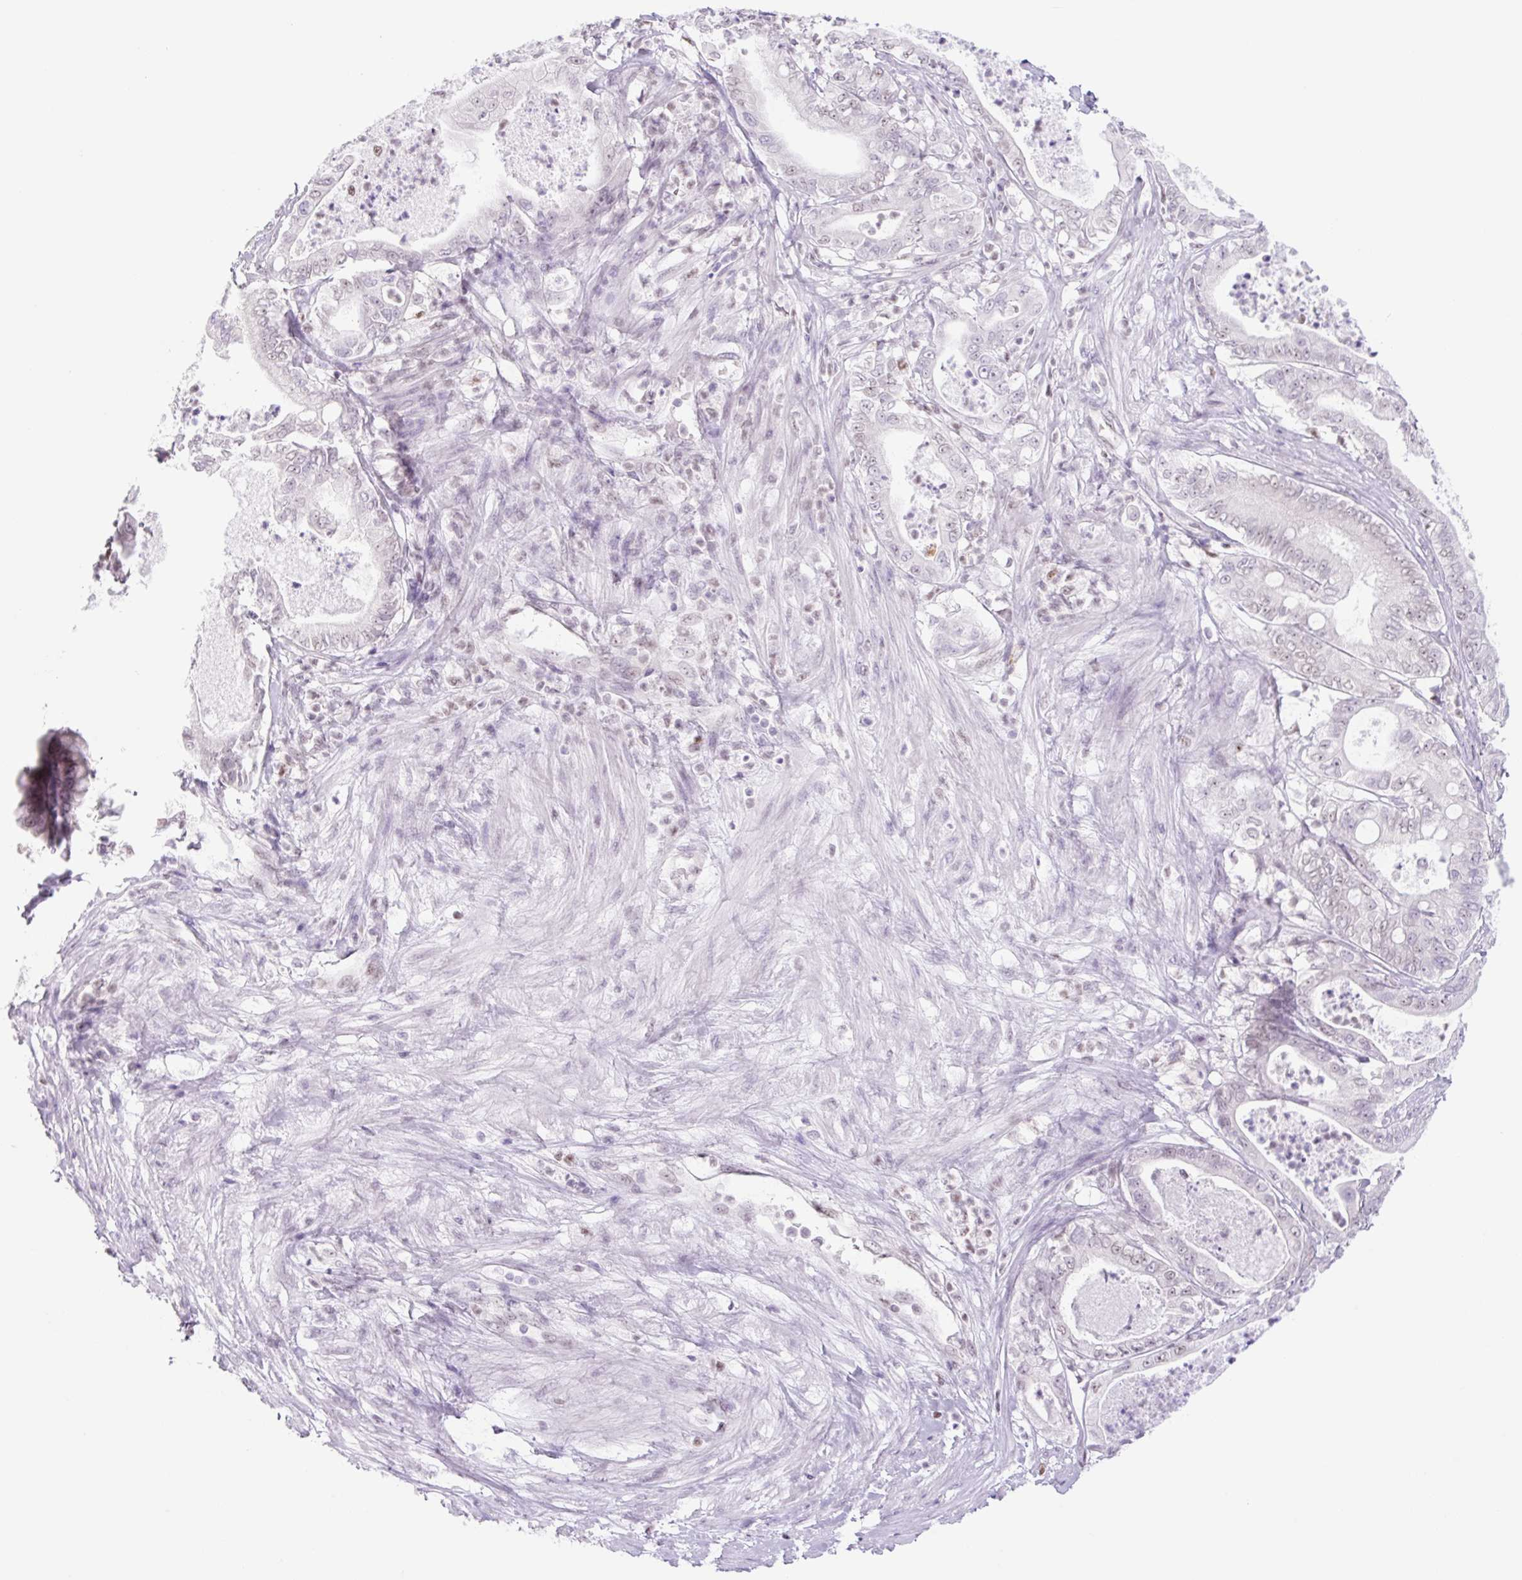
{"staining": {"intensity": "weak", "quantity": "<25%", "location": "nuclear"}, "tissue": "pancreatic cancer", "cell_type": "Tumor cells", "image_type": "cancer", "snomed": [{"axis": "morphology", "description": "Adenocarcinoma, NOS"}, {"axis": "topography", "description": "Pancreas"}], "caption": "Pancreatic adenocarcinoma was stained to show a protein in brown. There is no significant expression in tumor cells. (DAB IHC, high magnification).", "gene": "TLE3", "patient": {"sex": "male", "age": 71}}